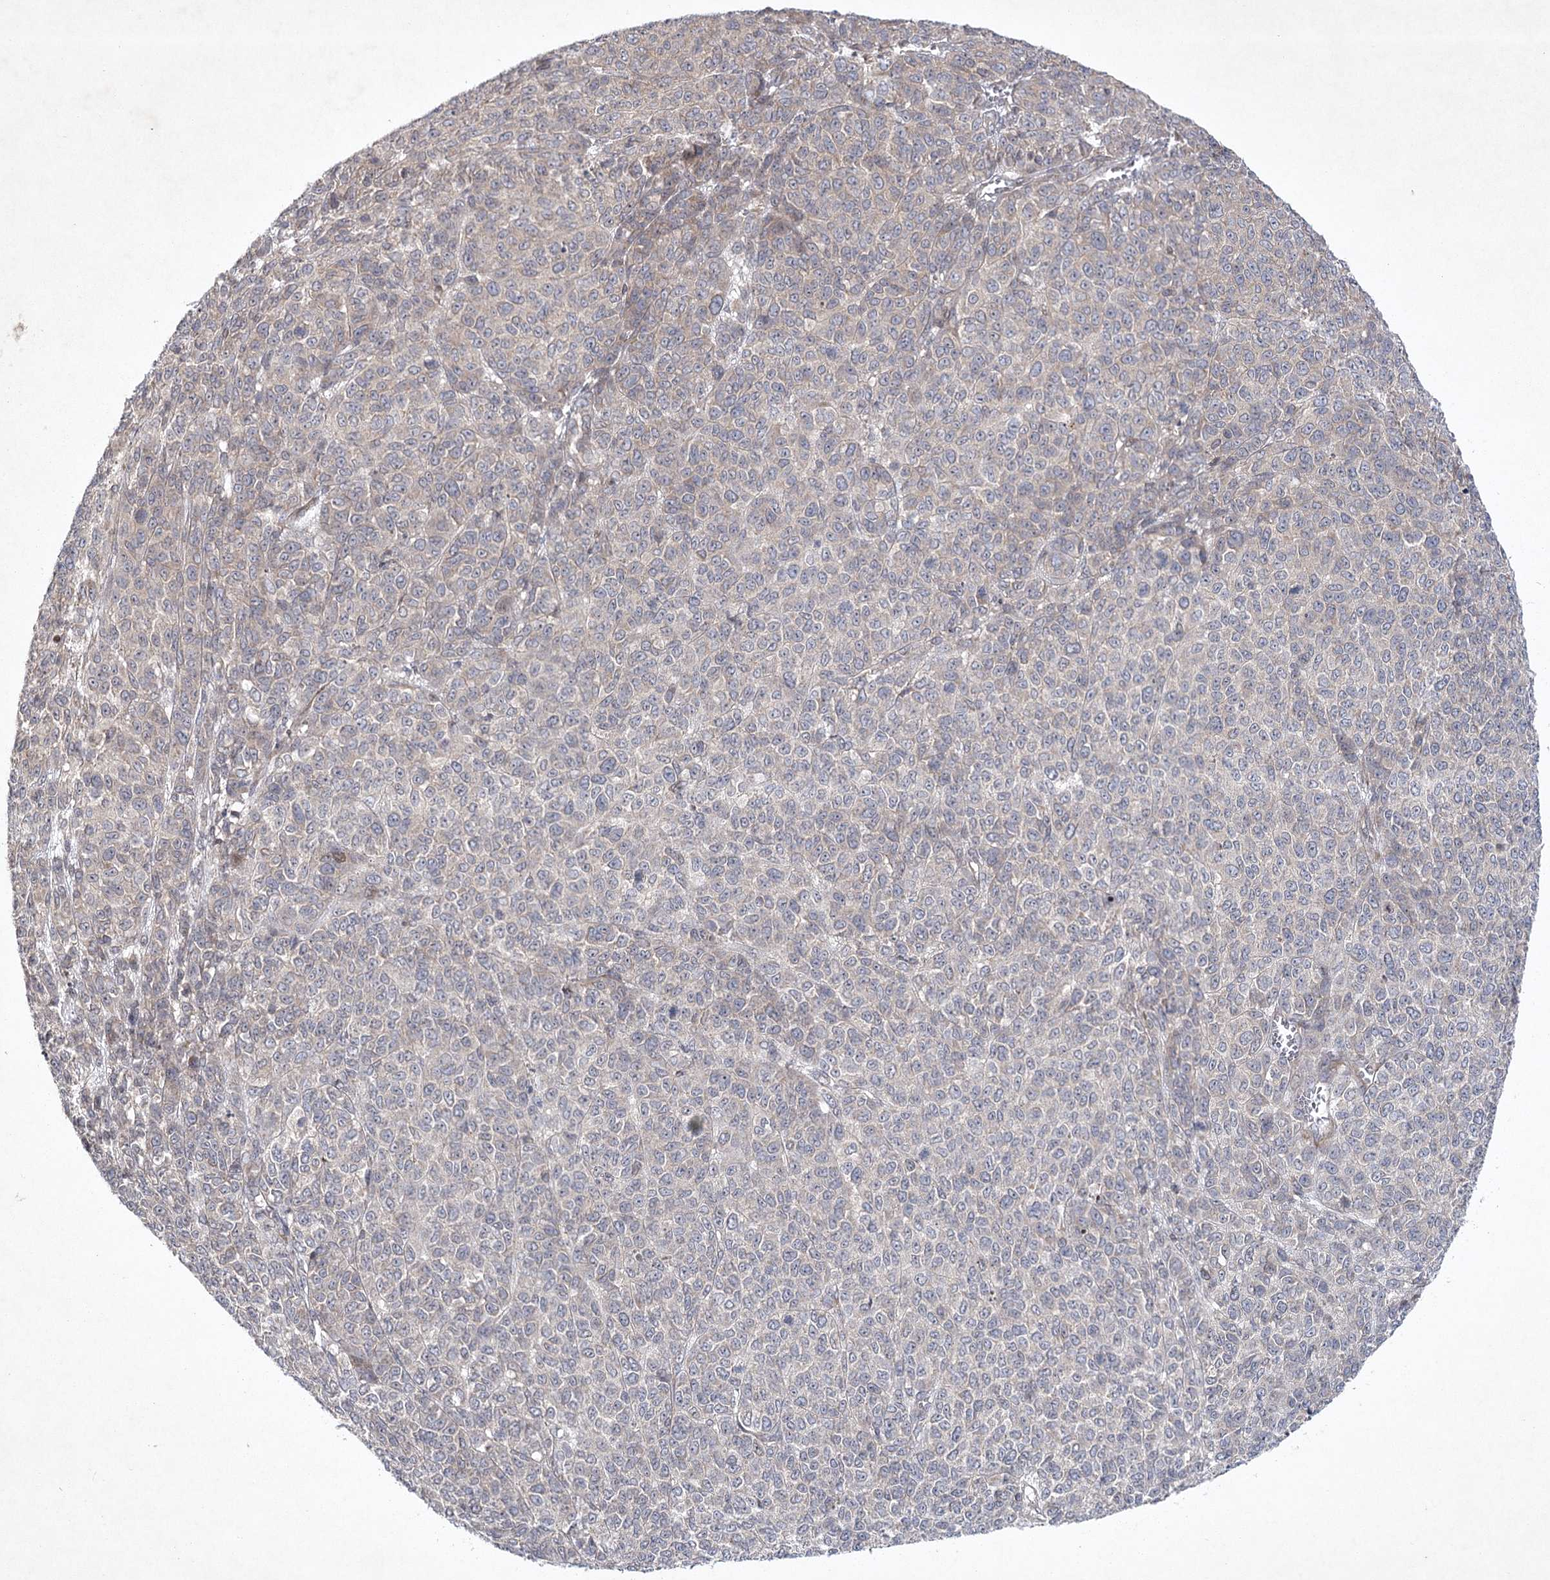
{"staining": {"intensity": "weak", "quantity": "<25%", "location": "cytoplasmic/membranous"}, "tissue": "melanoma", "cell_type": "Tumor cells", "image_type": "cancer", "snomed": [{"axis": "morphology", "description": "Malignant melanoma, NOS"}, {"axis": "topography", "description": "Skin"}], "caption": "Immunohistochemical staining of human melanoma demonstrates no significant positivity in tumor cells.", "gene": "MAP3K13", "patient": {"sex": "male", "age": 49}}